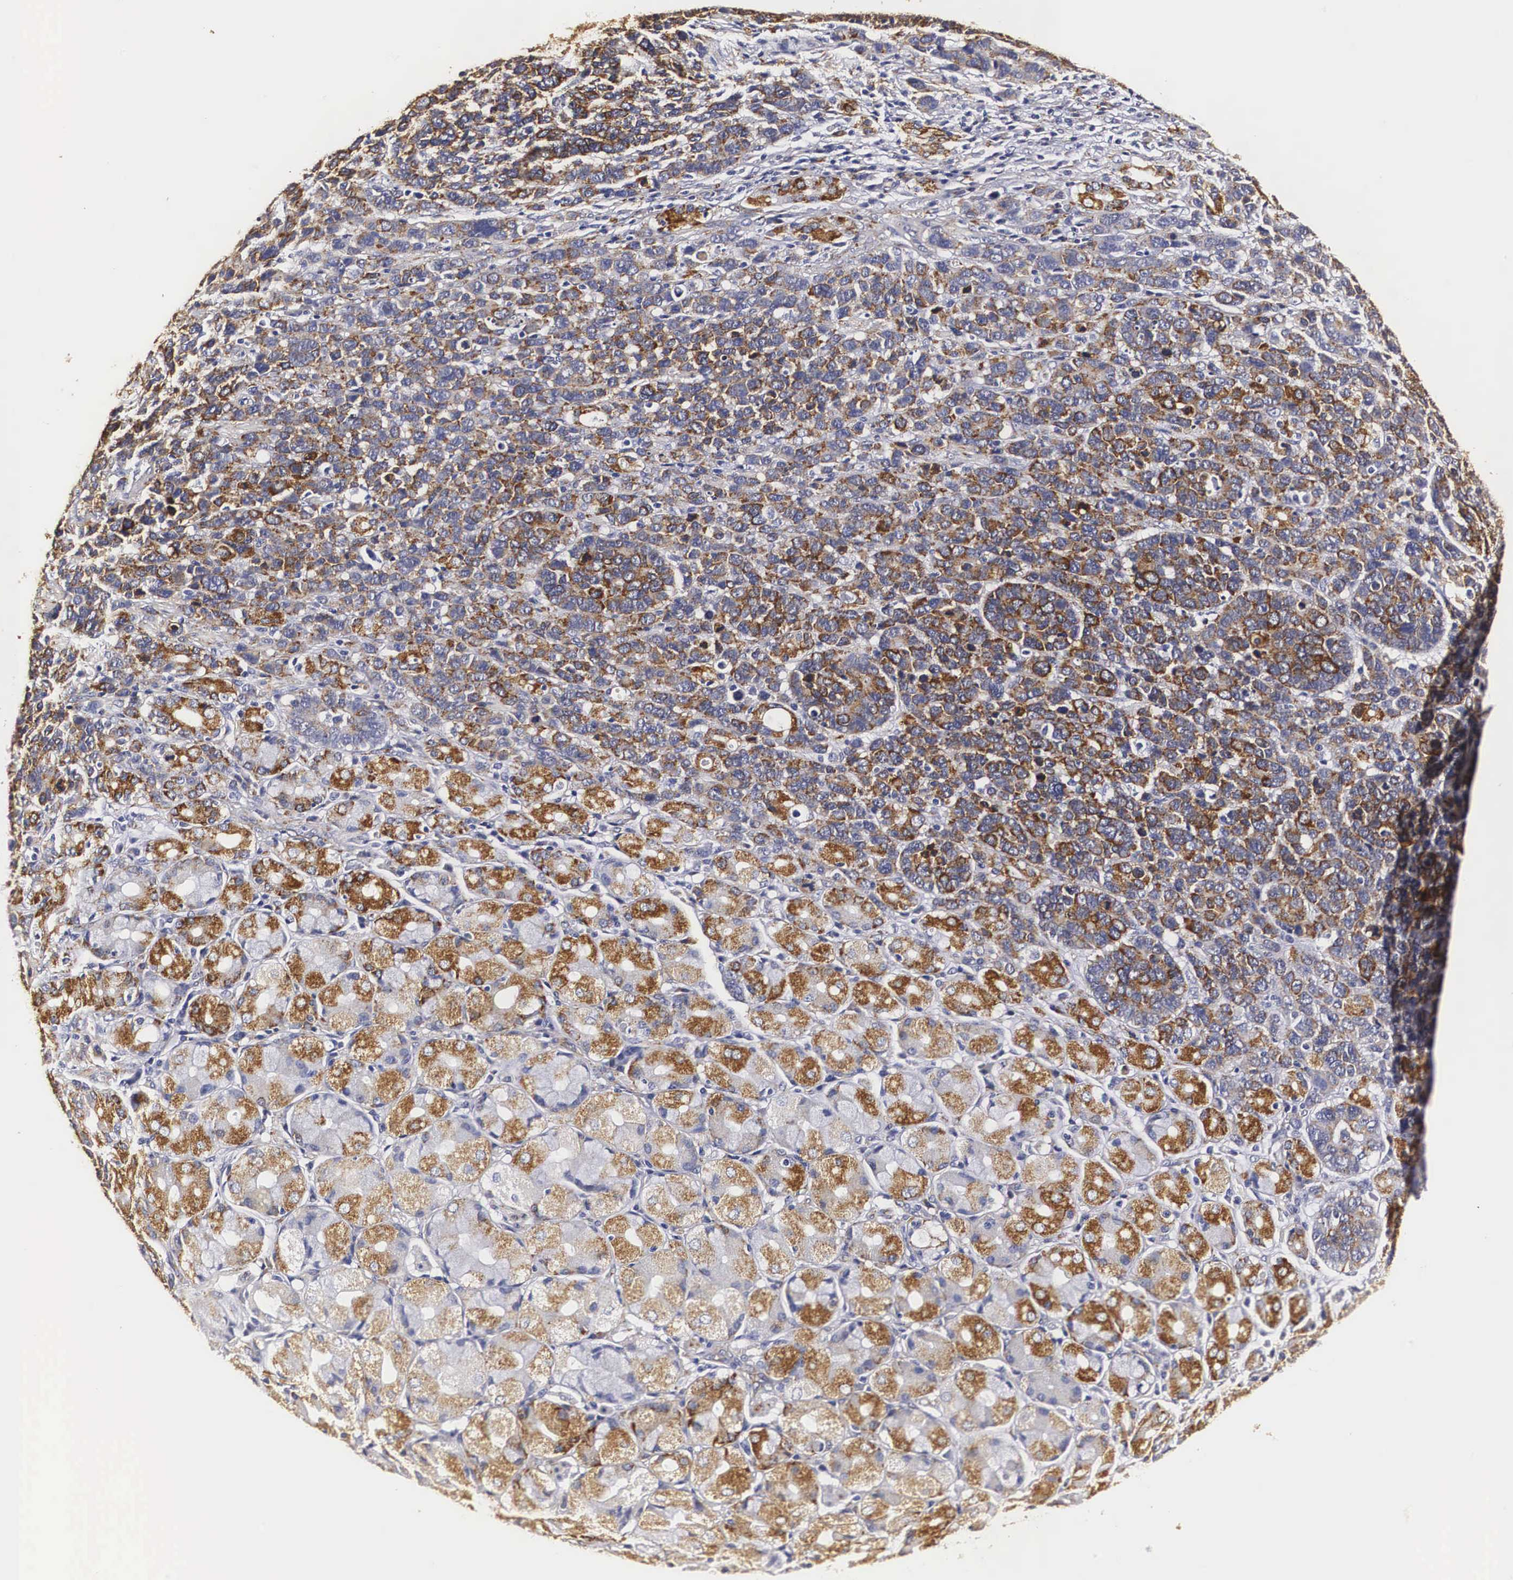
{"staining": {"intensity": "moderate", "quantity": ">75%", "location": "cytoplasmic/membranous"}, "tissue": "stomach cancer", "cell_type": "Tumor cells", "image_type": "cancer", "snomed": [{"axis": "morphology", "description": "Adenocarcinoma, NOS"}, {"axis": "topography", "description": "Stomach, upper"}], "caption": "This image reveals immunohistochemistry staining of stomach cancer, with medium moderate cytoplasmic/membranous positivity in approximately >75% of tumor cells.", "gene": "CKAP4", "patient": {"sex": "male", "age": 71}}